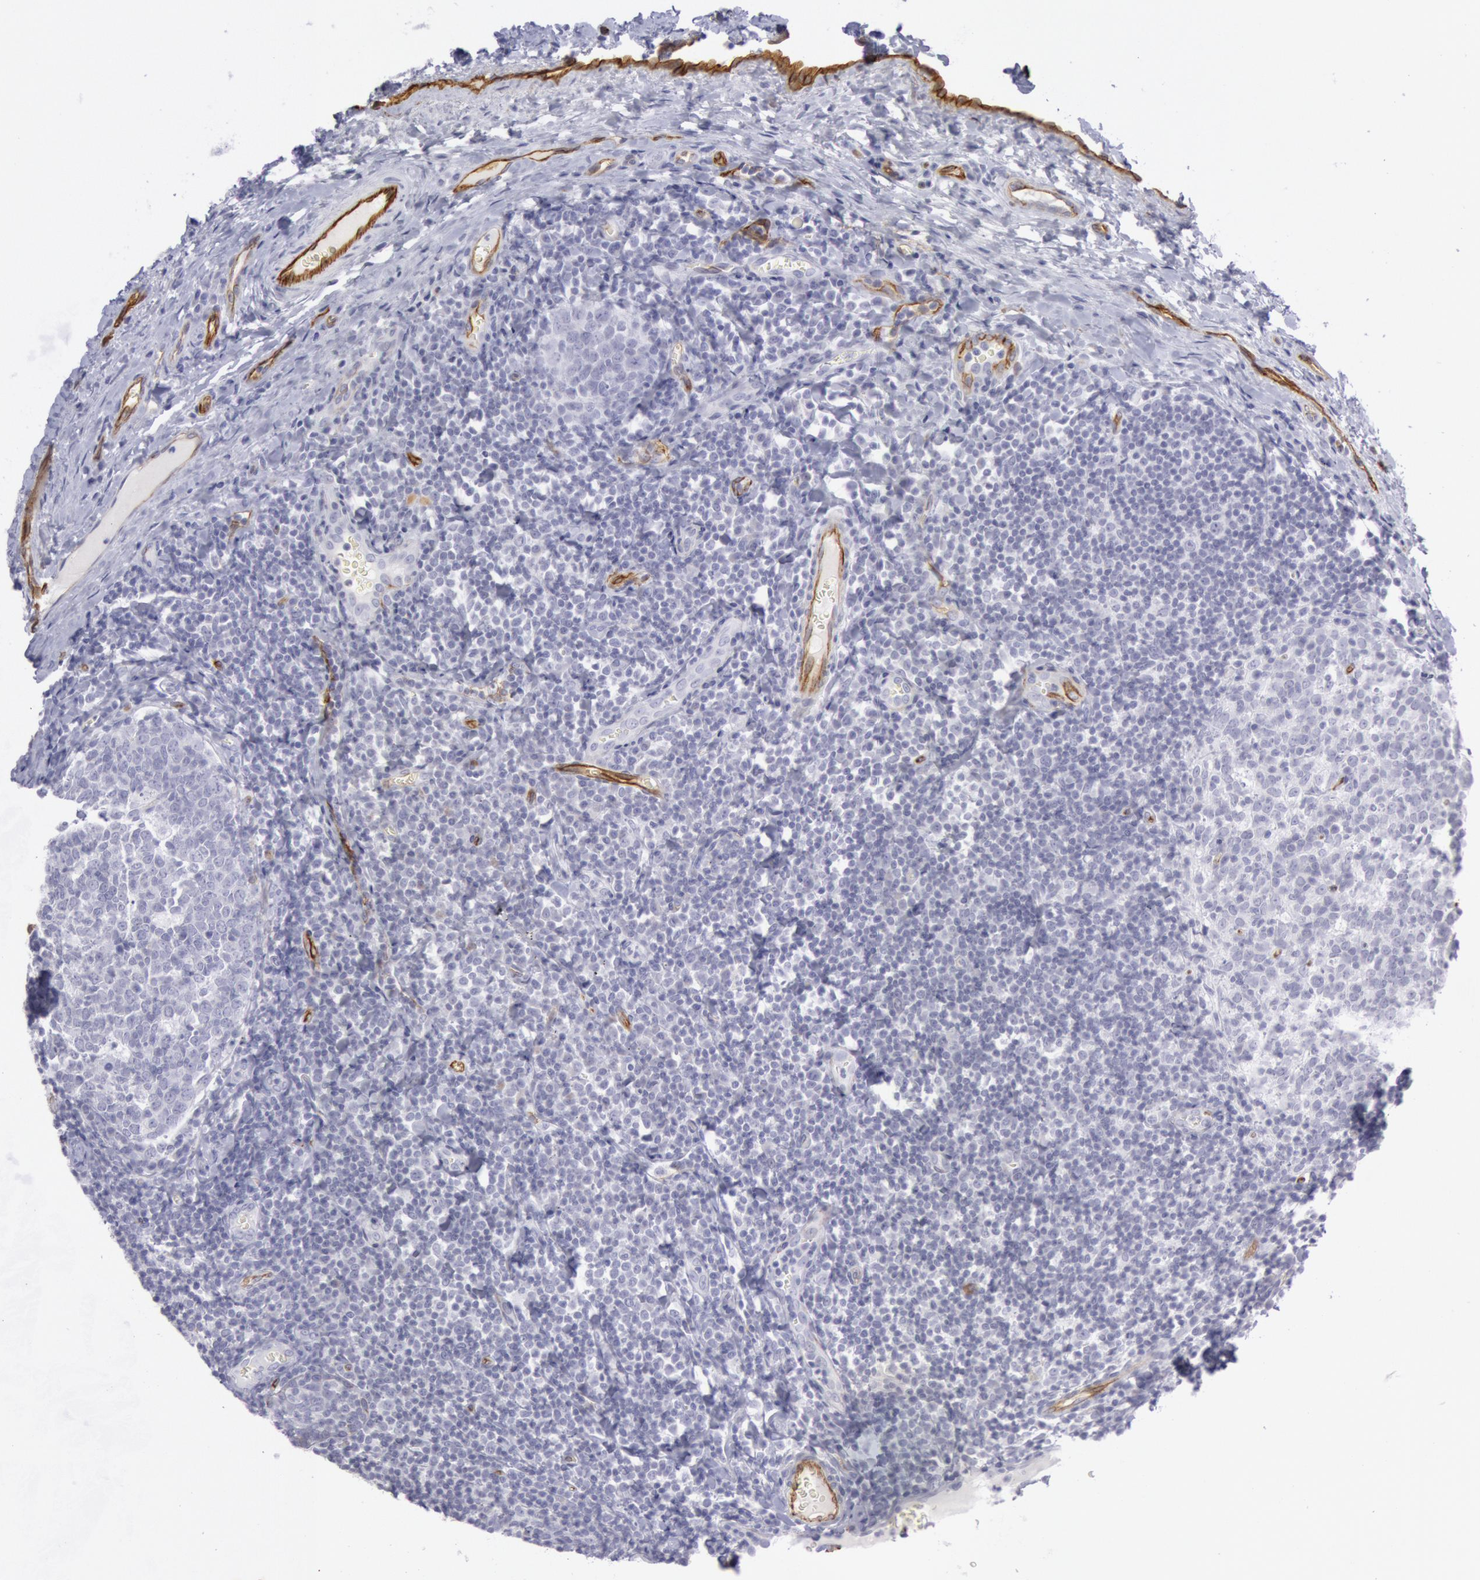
{"staining": {"intensity": "negative", "quantity": "none", "location": "none"}, "tissue": "oral mucosa", "cell_type": "Squamous epithelial cells", "image_type": "normal", "snomed": [{"axis": "morphology", "description": "Normal tissue, NOS"}, {"axis": "topography", "description": "Oral tissue"}], "caption": "Immunohistochemical staining of unremarkable oral mucosa reveals no significant expression in squamous epithelial cells.", "gene": "CDH13", "patient": {"sex": "male", "age": 20}}